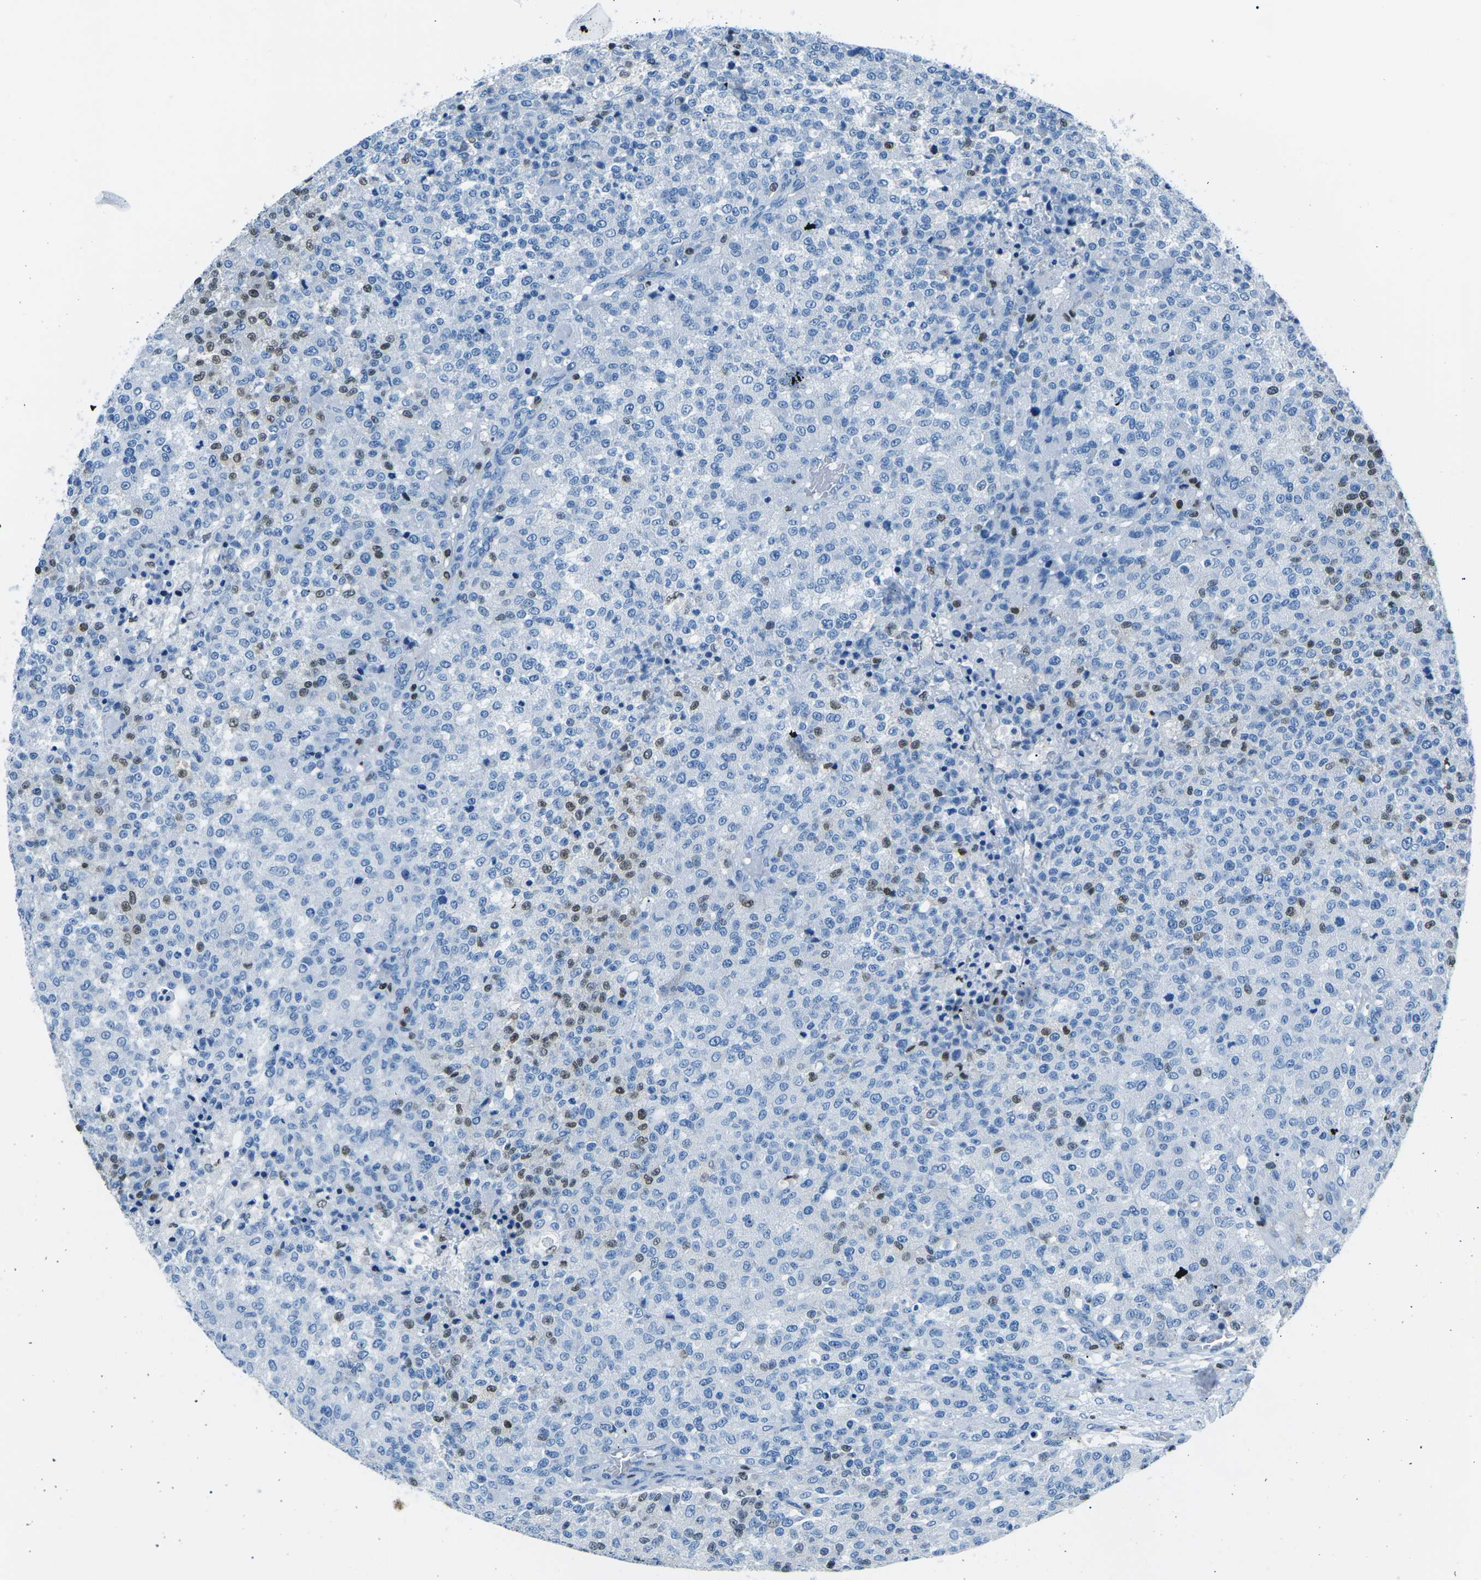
{"staining": {"intensity": "negative", "quantity": "none", "location": "none"}, "tissue": "testis cancer", "cell_type": "Tumor cells", "image_type": "cancer", "snomed": [{"axis": "morphology", "description": "Seminoma, NOS"}, {"axis": "topography", "description": "Testis"}], "caption": "Image shows no protein expression in tumor cells of testis cancer tissue.", "gene": "CELF2", "patient": {"sex": "male", "age": 59}}